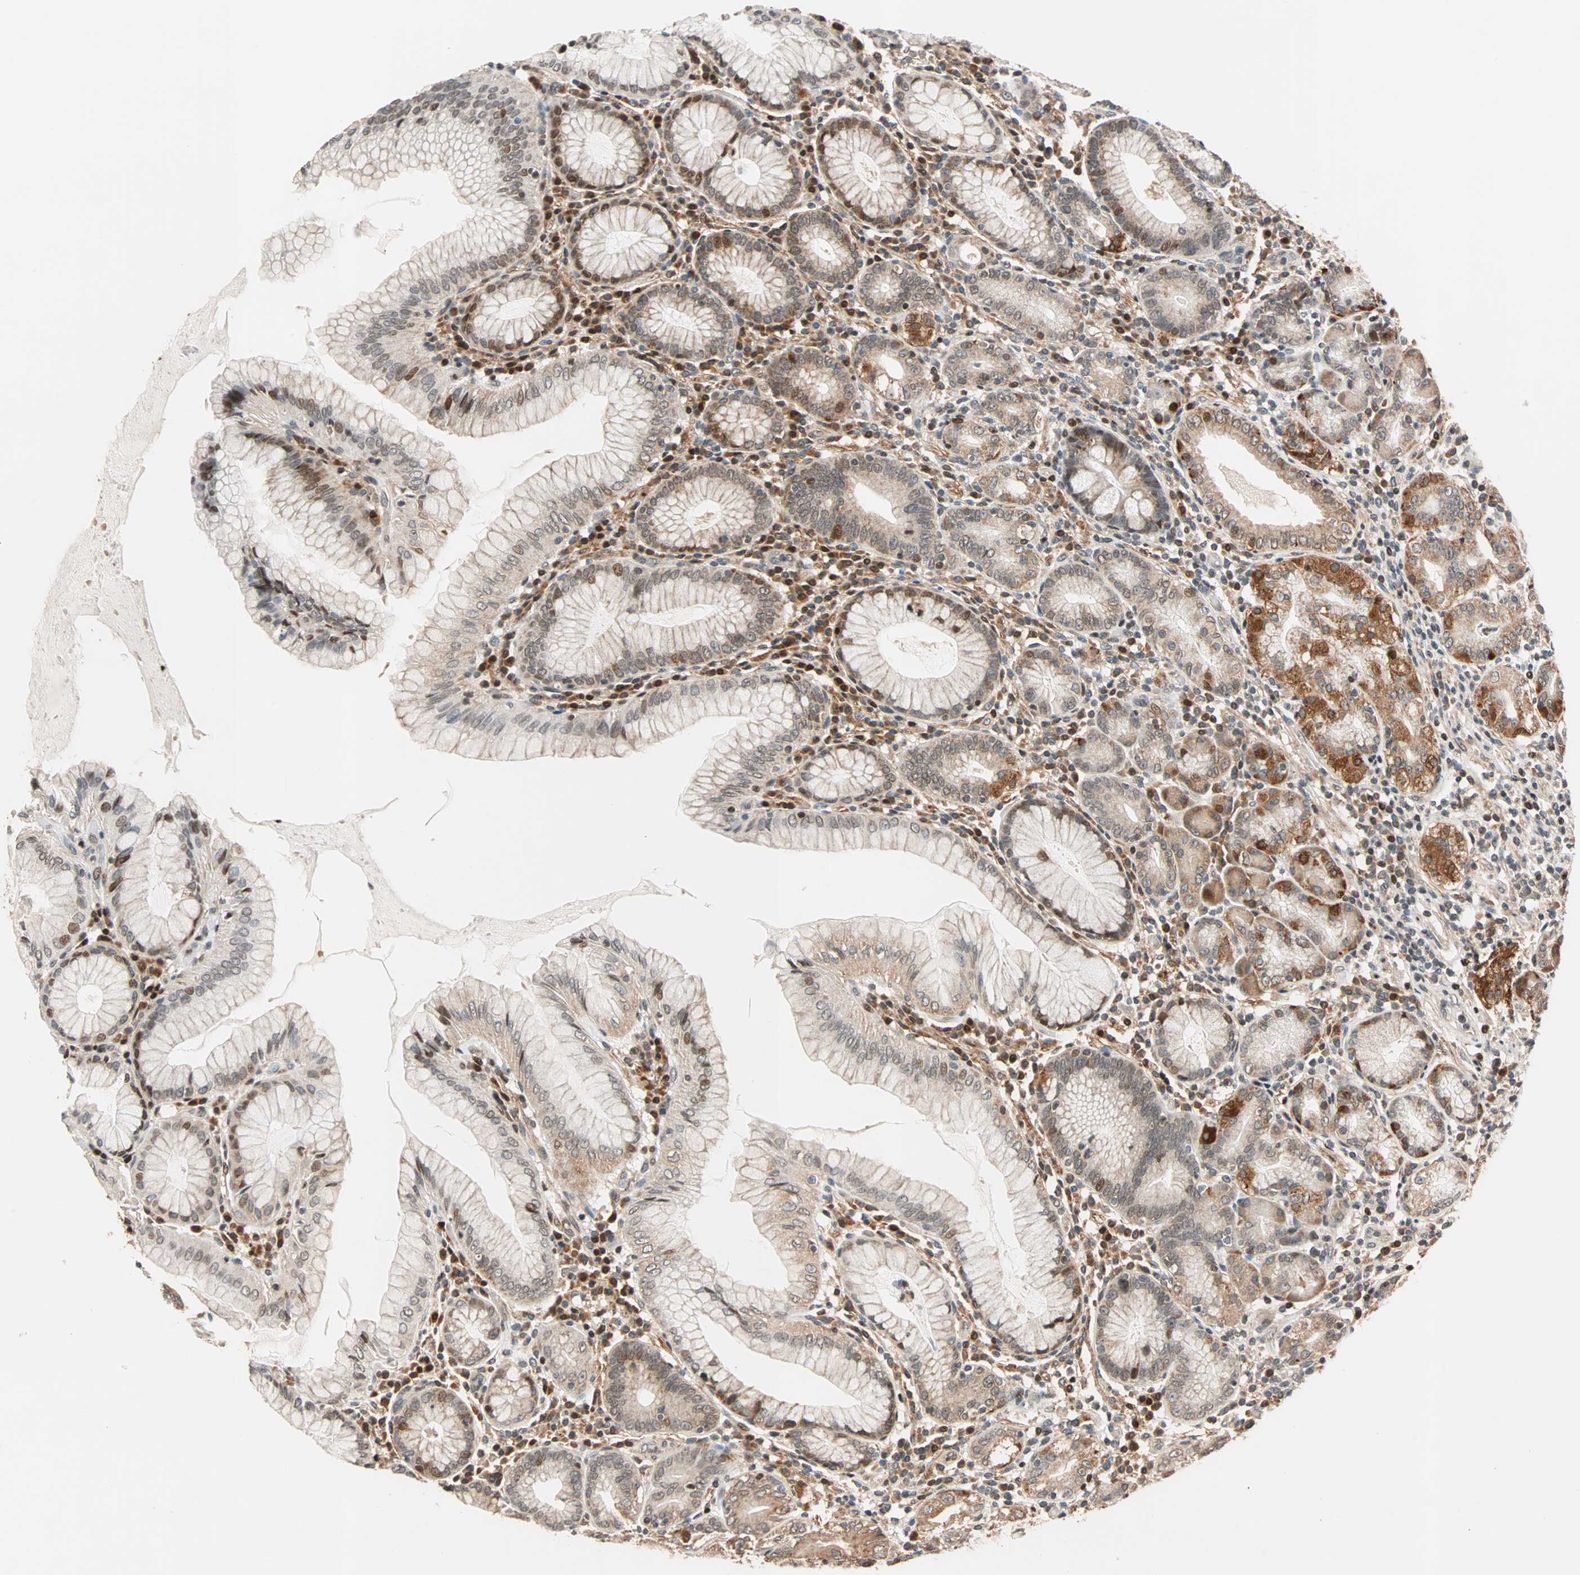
{"staining": {"intensity": "moderate", "quantity": "25%-75%", "location": "cytoplasmic/membranous"}, "tissue": "stomach", "cell_type": "Glandular cells", "image_type": "normal", "snomed": [{"axis": "morphology", "description": "Normal tissue, NOS"}, {"axis": "topography", "description": "Stomach, lower"}], "caption": "This histopathology image exhibits unremarkable stomach stained with IHC to label a protein in brown. The cytoplasmic/membranous of glandular cells show moderate positivity for the protein. Nuclei are counter-stained blue.", "gene": "HECW1", "patient": {"sex": "female", "age": 76}}